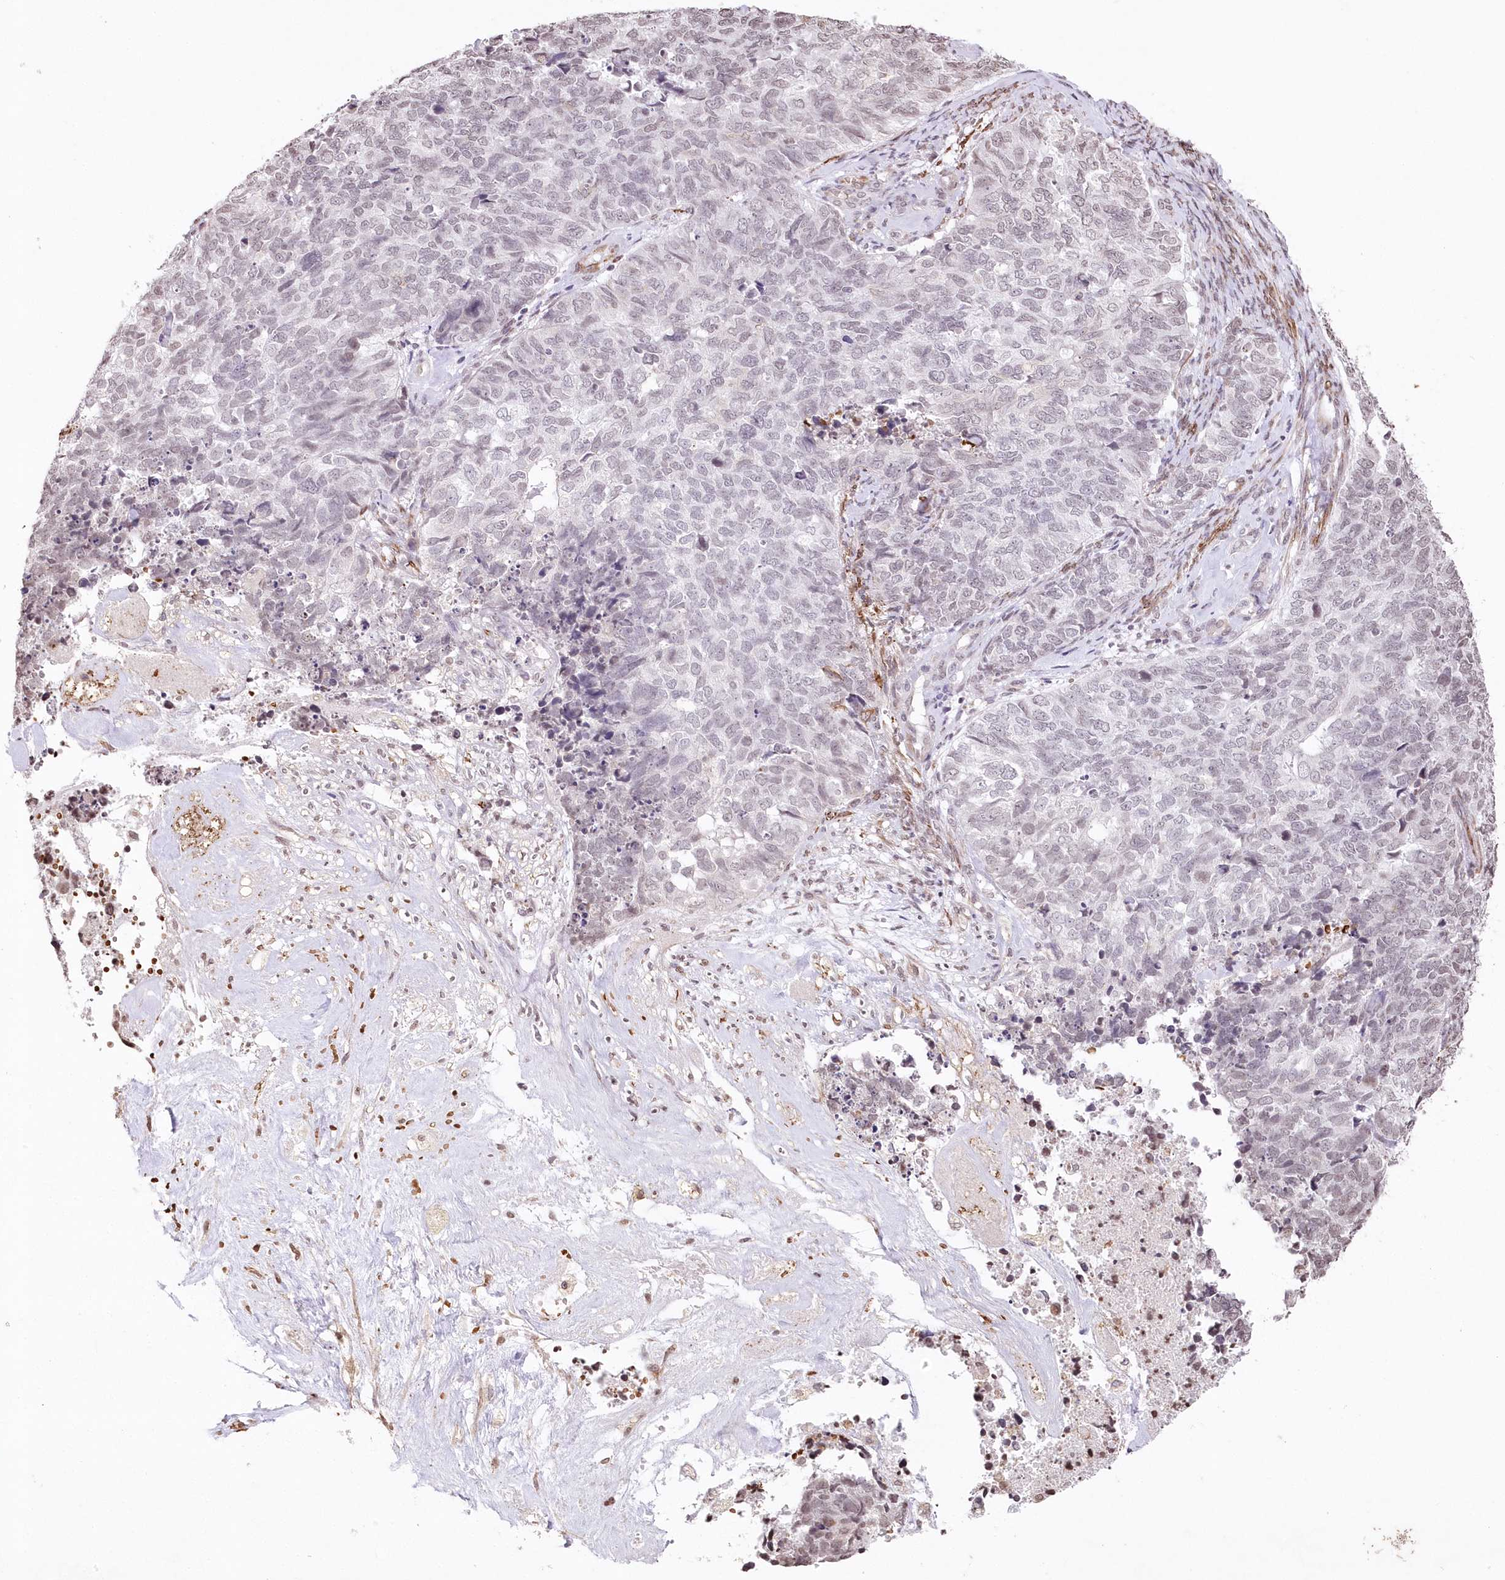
{"staining": {"intensity": "negative", "quantity": "none", "location": "none"}, "tissue": "cervical cancer", "cell_type": "Tumor cells", "image_type": "cancer", "snomed": [{"axis": "morphology", "description": "Squamous cell carcinoma, NOS"}, {"axis": "topography", "description": "Cervix"}], "caption": "Tumor cells show no significant expression in cervical squamous cell carcinoma. Brightfield microscopy of IHC stained with DAB (3,3'-diaminobenzidine) (brown) and hematoxylin (blue), captured at high magnification.", "gene": "RBM27", "patient": {"sex": "female", "age": 63}}